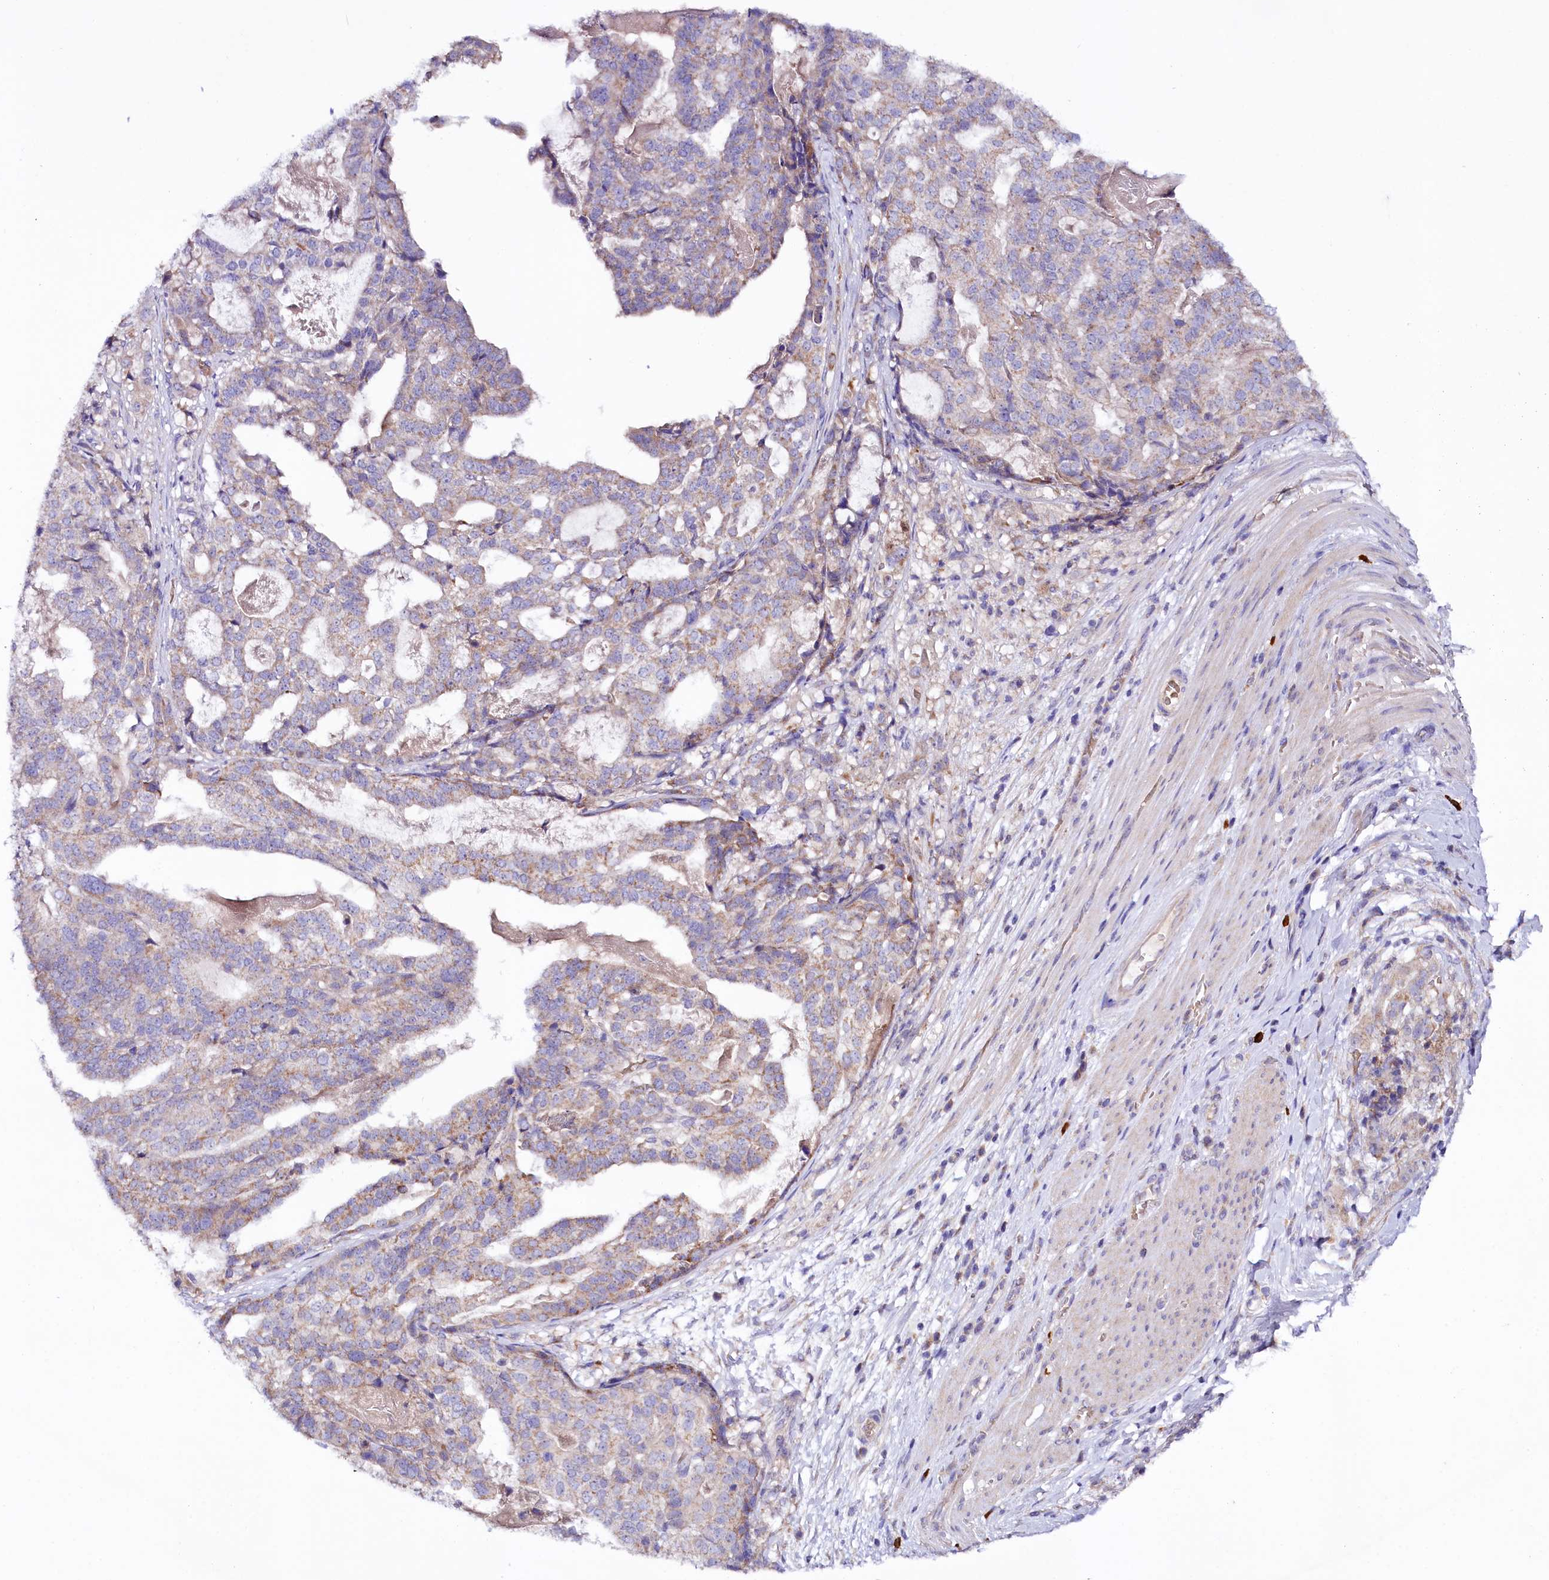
{"staining": {"intensity": "weak", "quantity": "<25%", "location": "cytoplasmic/membranous"}, "tissue": "stomach cancer", "cell_type": "Tumor cells", "image_type": "cancer", "snomed": [{"axis": "morphology", "description": "Adenocarcinoma, NOS"}, {"axis": "topography", "description": "Stomach"}], "caption": "Immunohistochemistry (IHC) image of human adenocarcinoma (stomach) stained for a protein (brown), which demonstrates no expression in tumor cells. (DAB IHC with hematoxylin counter stain).", "gene": "ZNF45", "patient": {"sex": "male", "age": 48}}